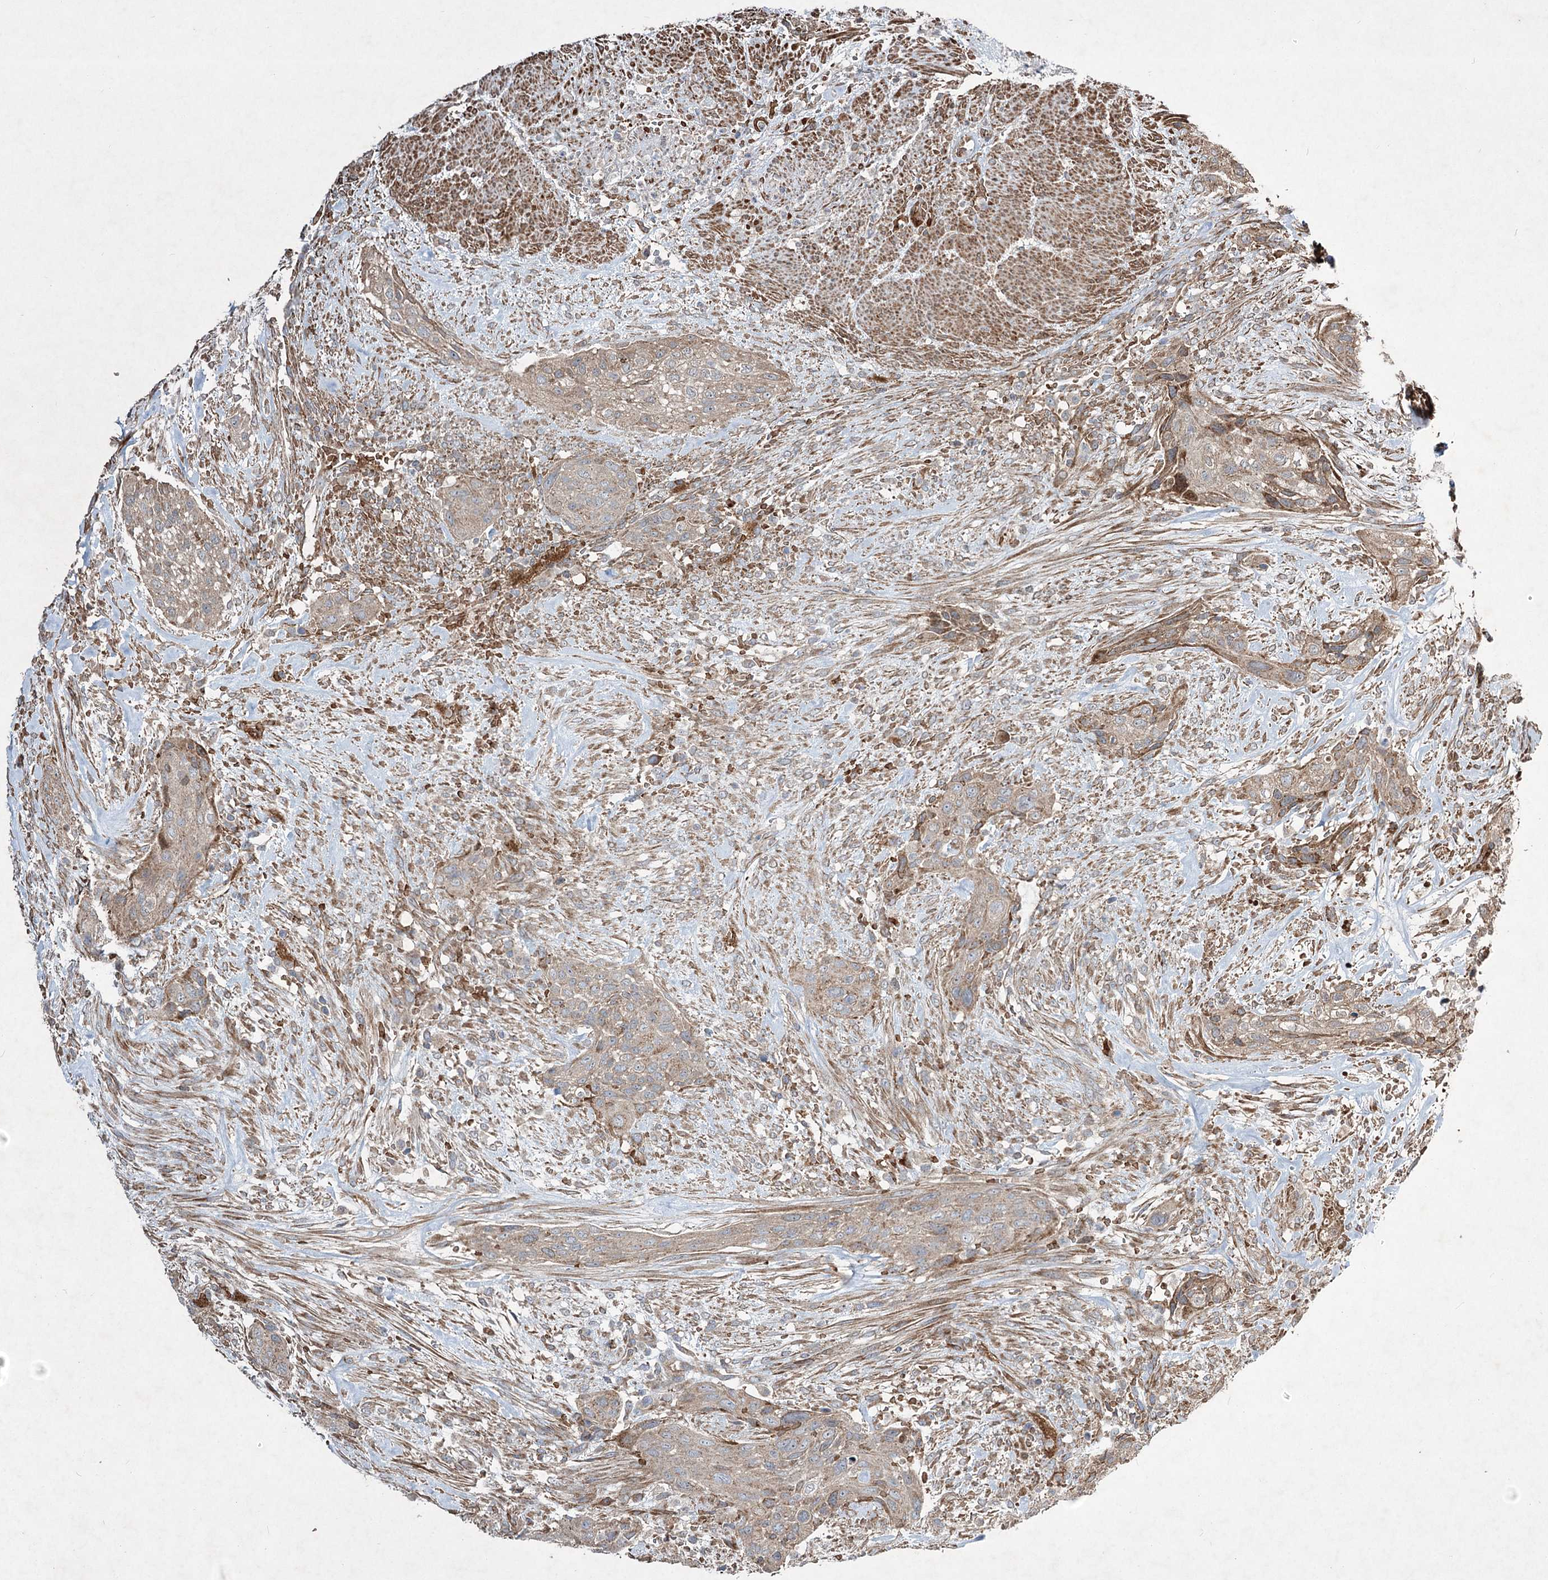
{"staining": {"intensity": "weak", "quantity": ">75%", "location": "cytoplasmic/membranous"}, "tissue": "urothelial cancer", "cell_type": "Tumor cells", "image_type": "cancer", "snomed": [{"axis": "morphology", "description": "Urothelial carcinoma, High grade"}, {"axis": "topography", "description": "Urinary bladder"}], "caption": "Tumor cells display weak cytoplasmic/membranous staining in about >75% of cells in urothelial cancer.", "gene": "SERINC5", "patient": {"sex": "male", "age": 35}}